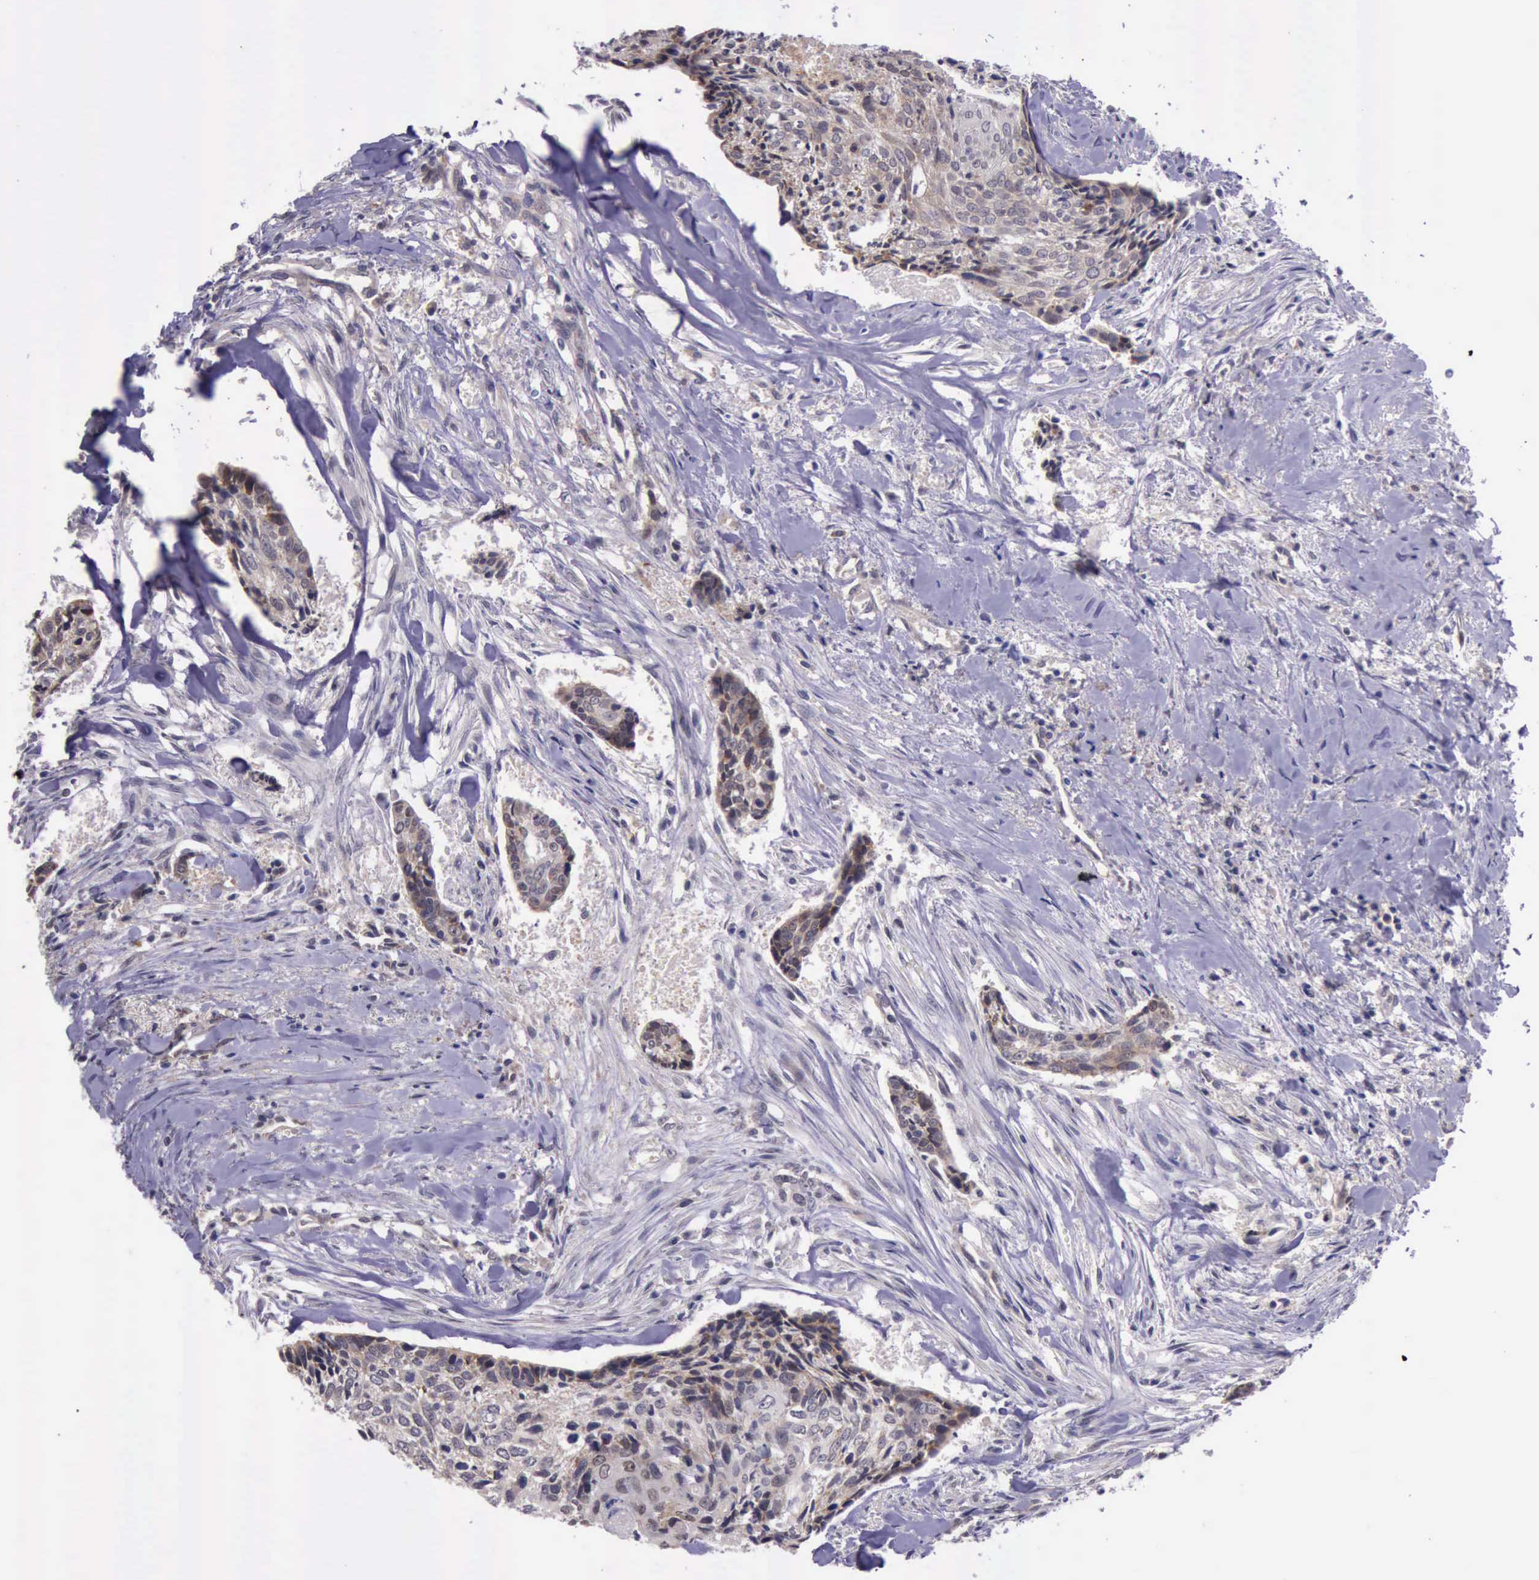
{"staining": {"intensity": "weak", "quantity": "25%-75%", "location": "cytoplasmic/membranous"}, "tissue": "head and neck cancer", "cell_type": "Tumor cells", "image_type": "cancer", "snomed": [{"axis": "morphology", "description": "Squamous cell carcinoma, NOS"}, {"axis": "topography", "description": "Salivary gland"}, {"axis": "topography", "description": "Head-Neck"}], "caption": "Head and neck squamous cell carcinoma tissue demonstrates weak cytoplasmic/membranous expression in approximately 25%-75% of tumor cells, visualized by immunohistochemistry. Ihc stains the protein of interest in brown and the nuclei are stained blue.", "gene": "PLEK2", "patient": {"sex": "male", "age": 70}}